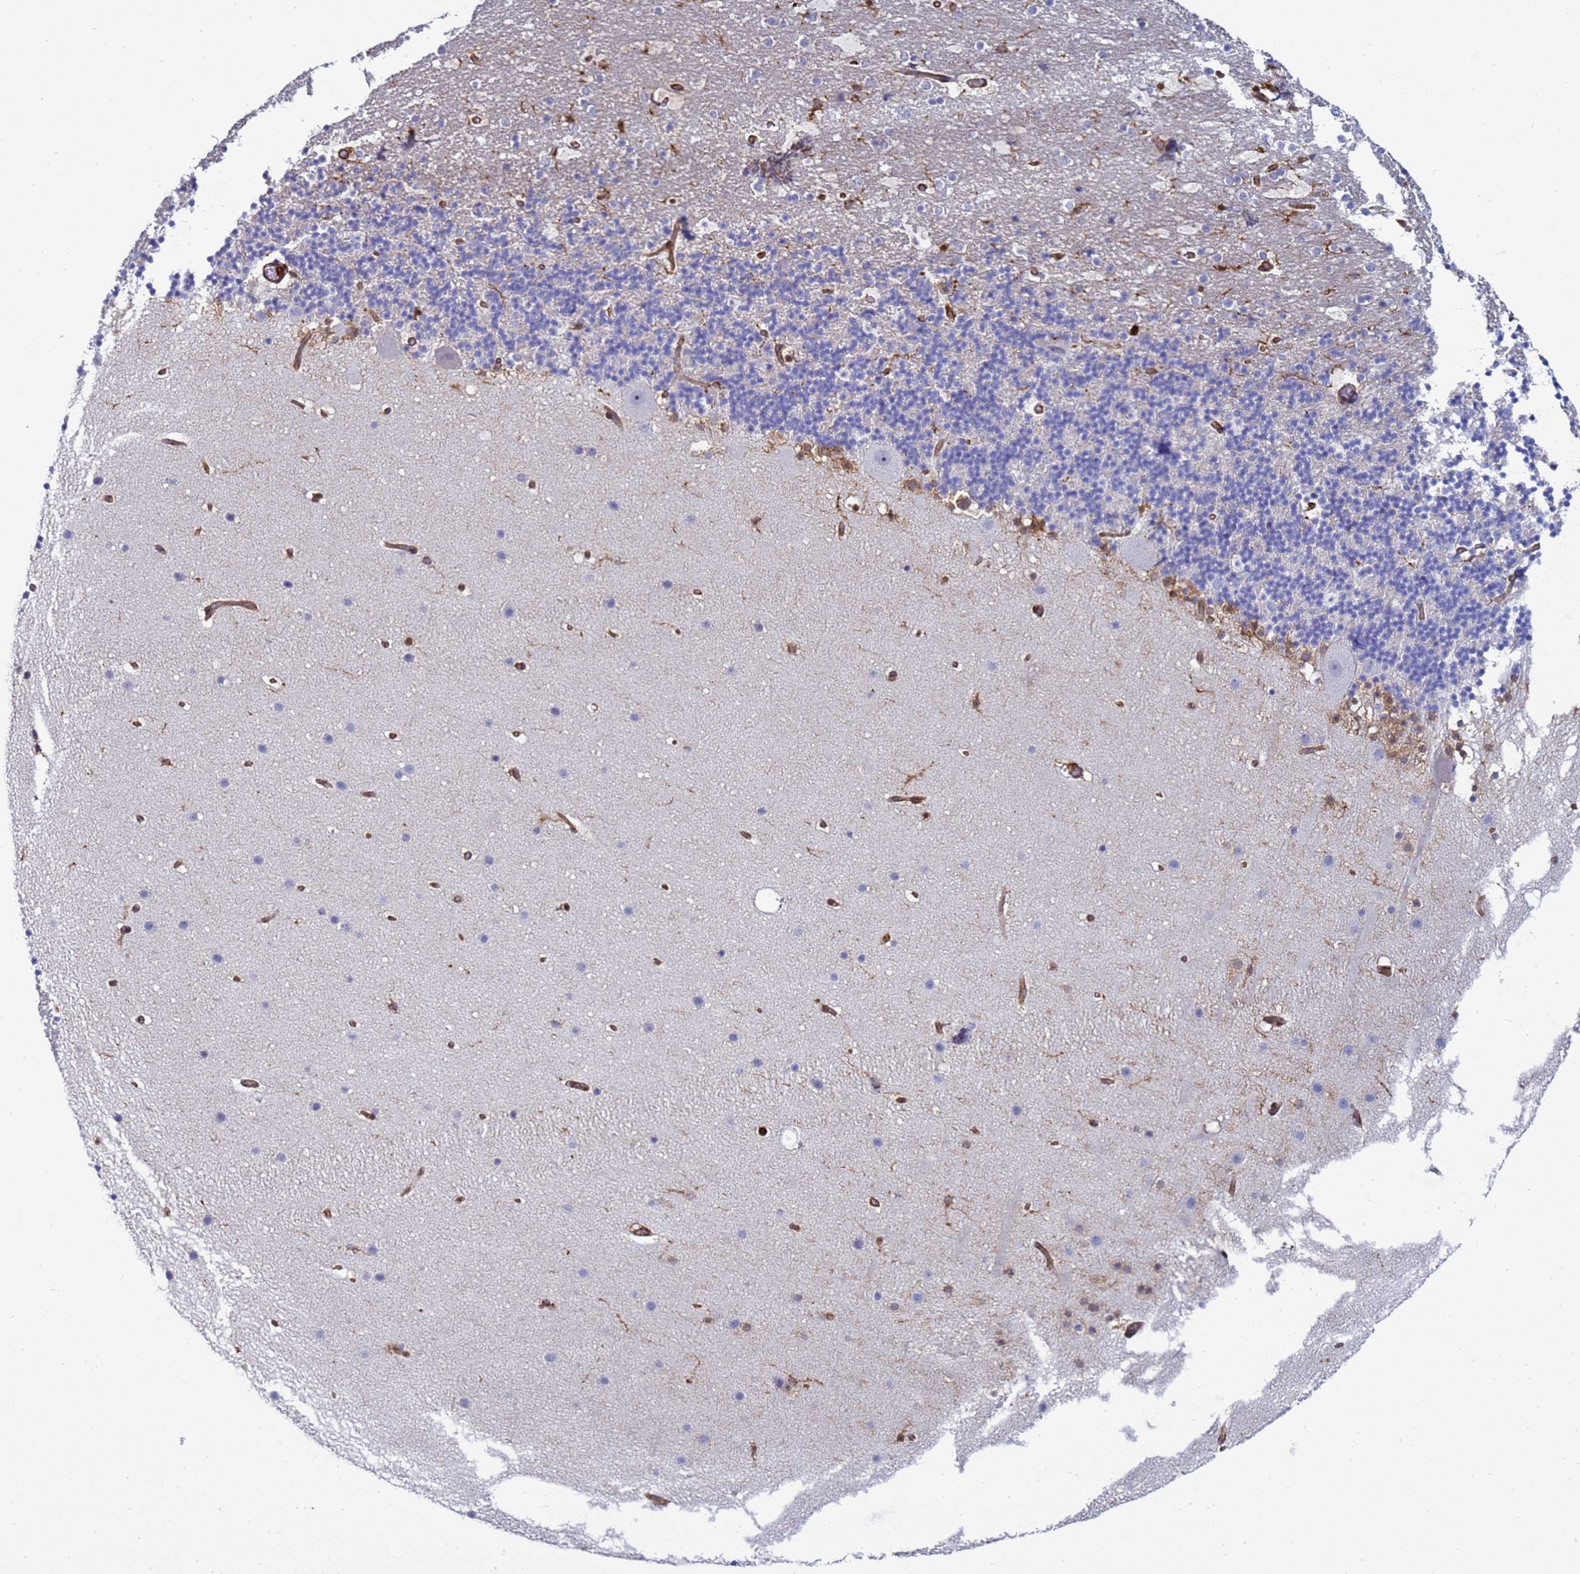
{"staining": {"intensity": "negative", "quantity": "none", "location": "none"}, "tissue": "cerebellum", "cell_type": "Cells in granular layer", "image_type": "normal", "snomed": [{"axis": "morphology", "description": "Normal tissue, NOS"}, {"axis": "topography", "description": "Cerebellum"}], "caption": "This photomicrograph is of benign cerebellum stained with immunohistochemistry (IHC) to label a protein in brown with the nuclei are counter-stained blue. There is no expression in cells in granular layer.", "gene": "ZBTB8OS", "patient": {"sex": "male", "age": 57}}